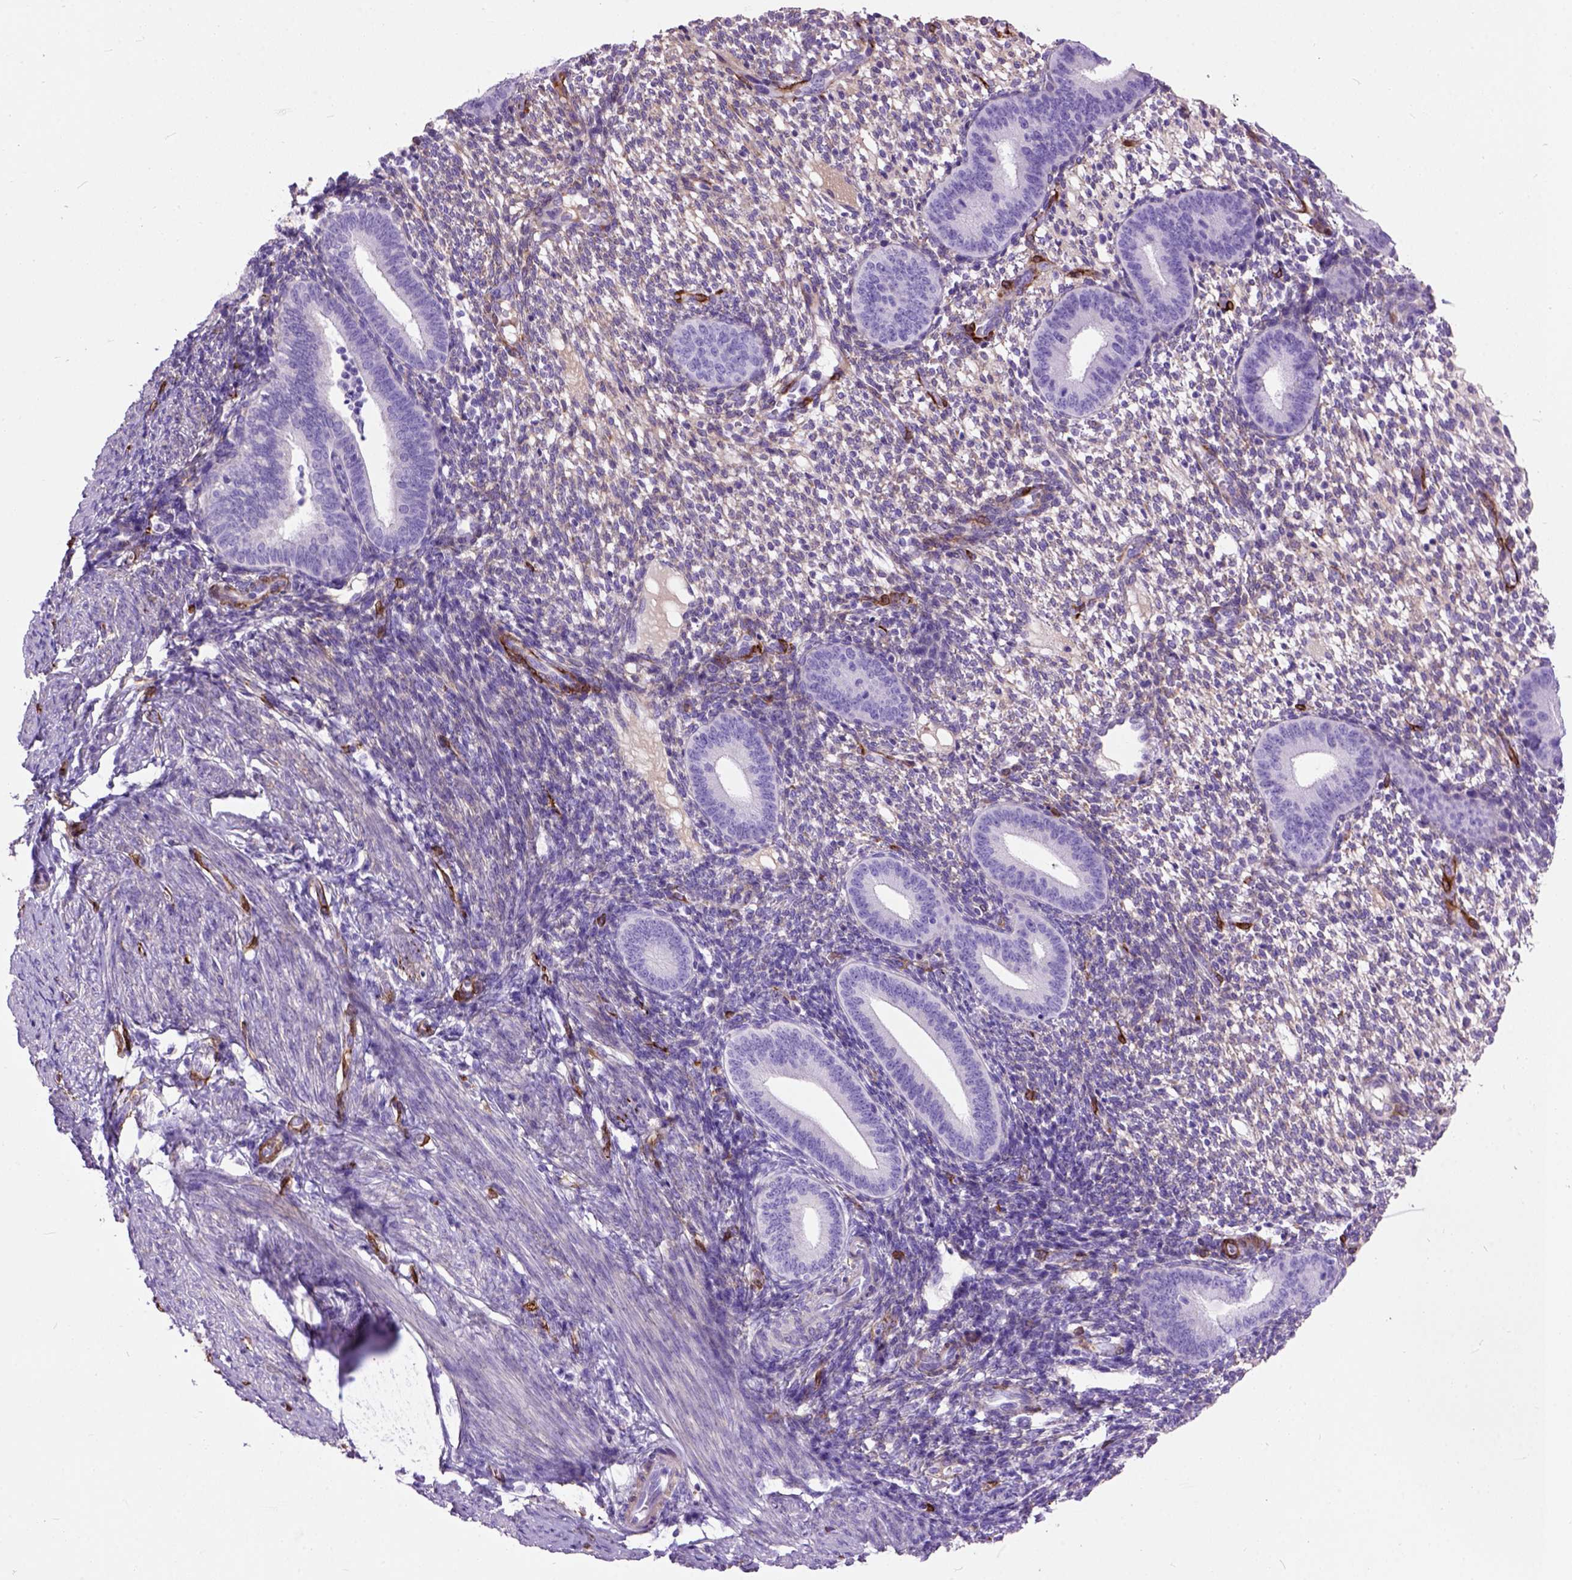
{"staining": {"intensity": "negative", "quantity": "none", "location": "none"}, "tissue": "endometrium", "cell_type": "Cells in endometrial stroma", "image_type": "normal", "snomed": [{"axis": "morphology", "description": "Normal tissue, NOS"}, {"axis": "topography", "description": "Endometrium"}], "caption": "Immunohistochemistry (IHC) of benign human endometrium exhibits no positivity in cells in endometrial stroma.", "gene": "MAPT", "patient": {"sex": "female", "age": 40}}